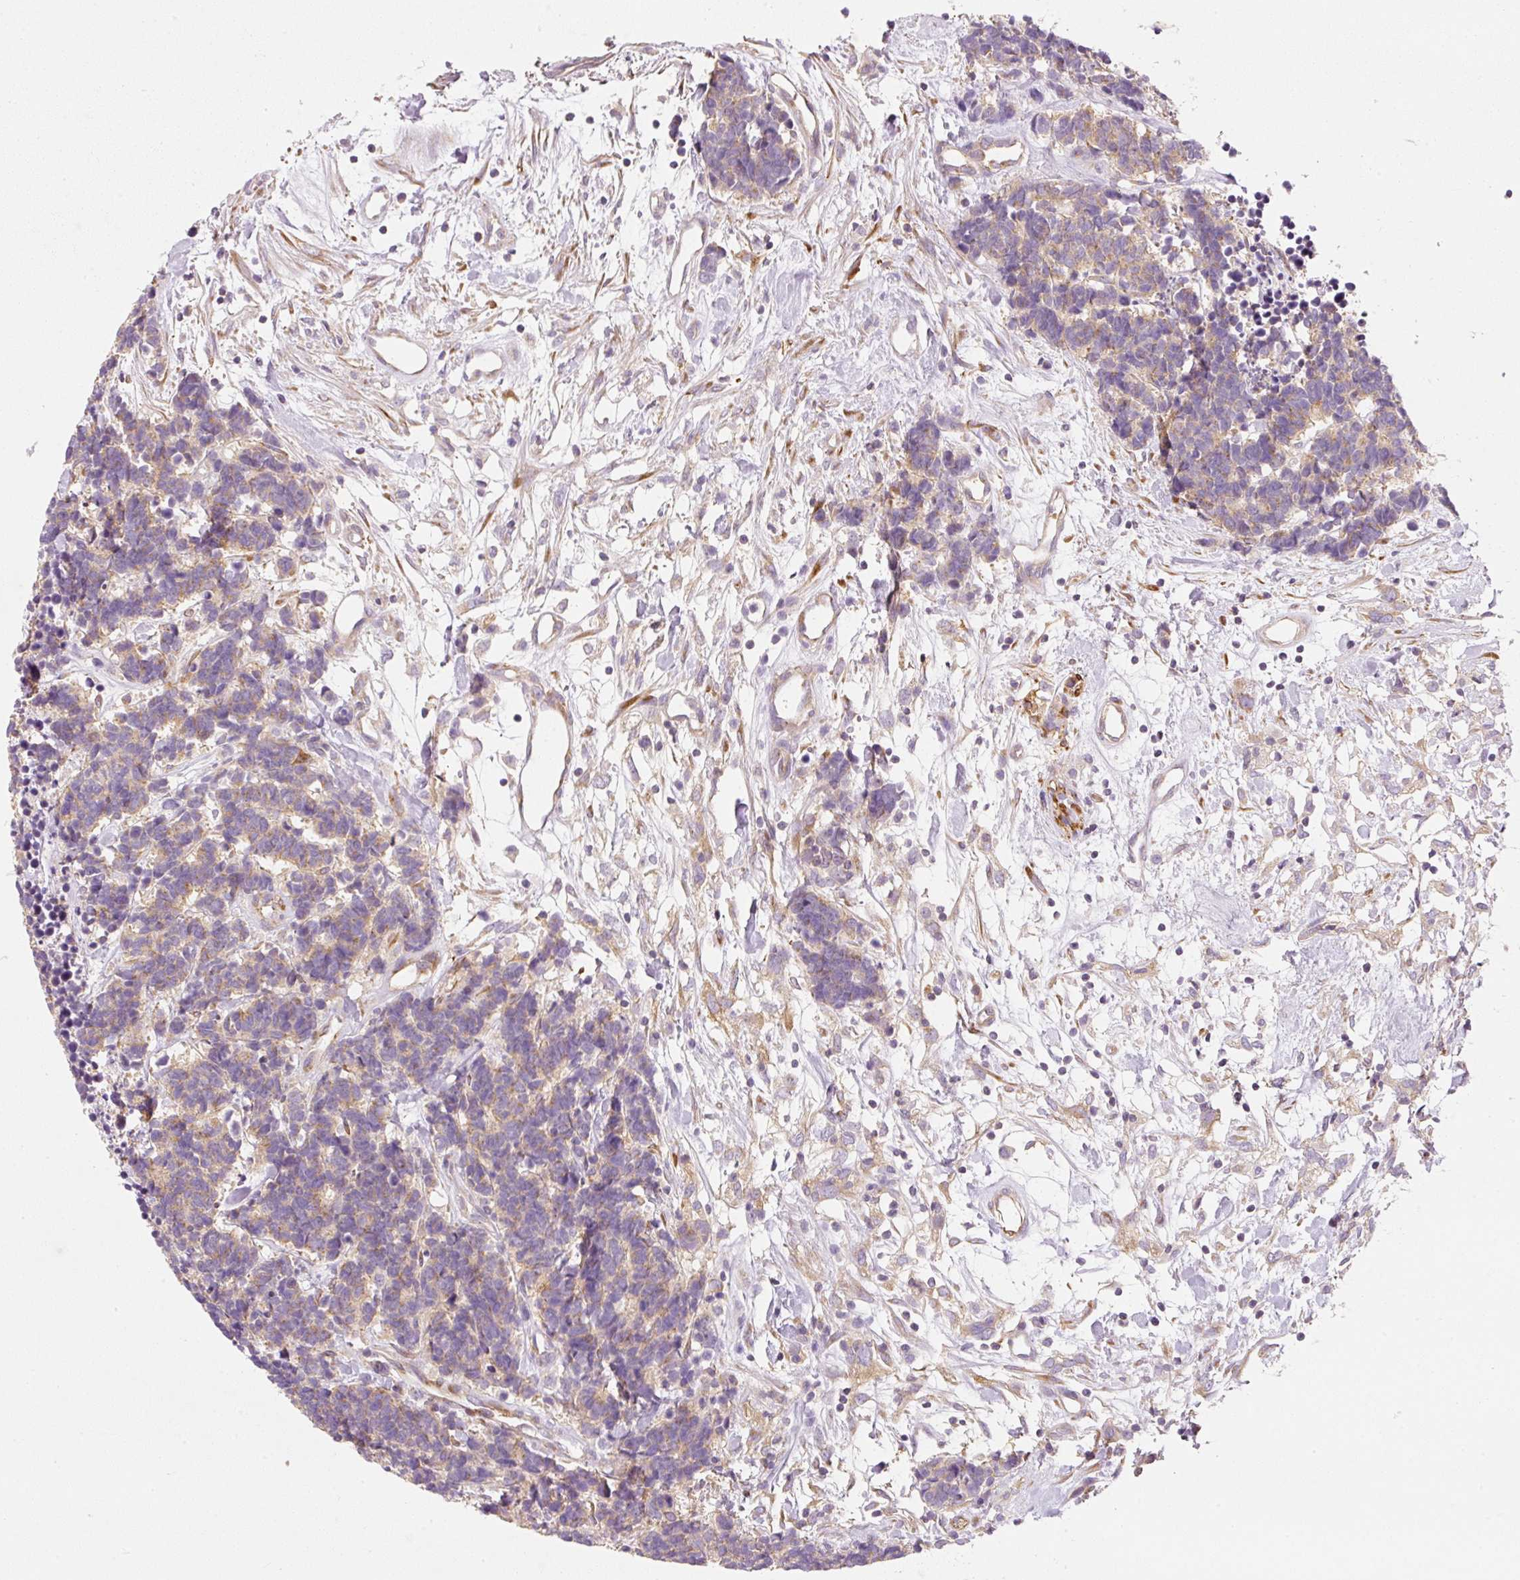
{"staining": {"intensity": "weak", "quantity": ">75%", "location": "cytoplasmic/membranous"}, "tissue": "carcinoid", "cell_type": "Tumor cells", "image_type": "cancer", "snomed": [{"axis": "morphology", "description": "Carcinoma, NOS"}, {"axis": "morphology", "description": "Carcinoid, malignant, NOS"}, {"axis": "topography", "description": "Urinary bladder"}], "caption": "A brown stain labels weak cytoplasmic/membranous expression of a protein in human carcinoid tumor cells. The protein of interest is shown in brown color, while the nuclei are stained blue.", "gene": "RNF167", "patient": {"sex": "male", "age": 57}}